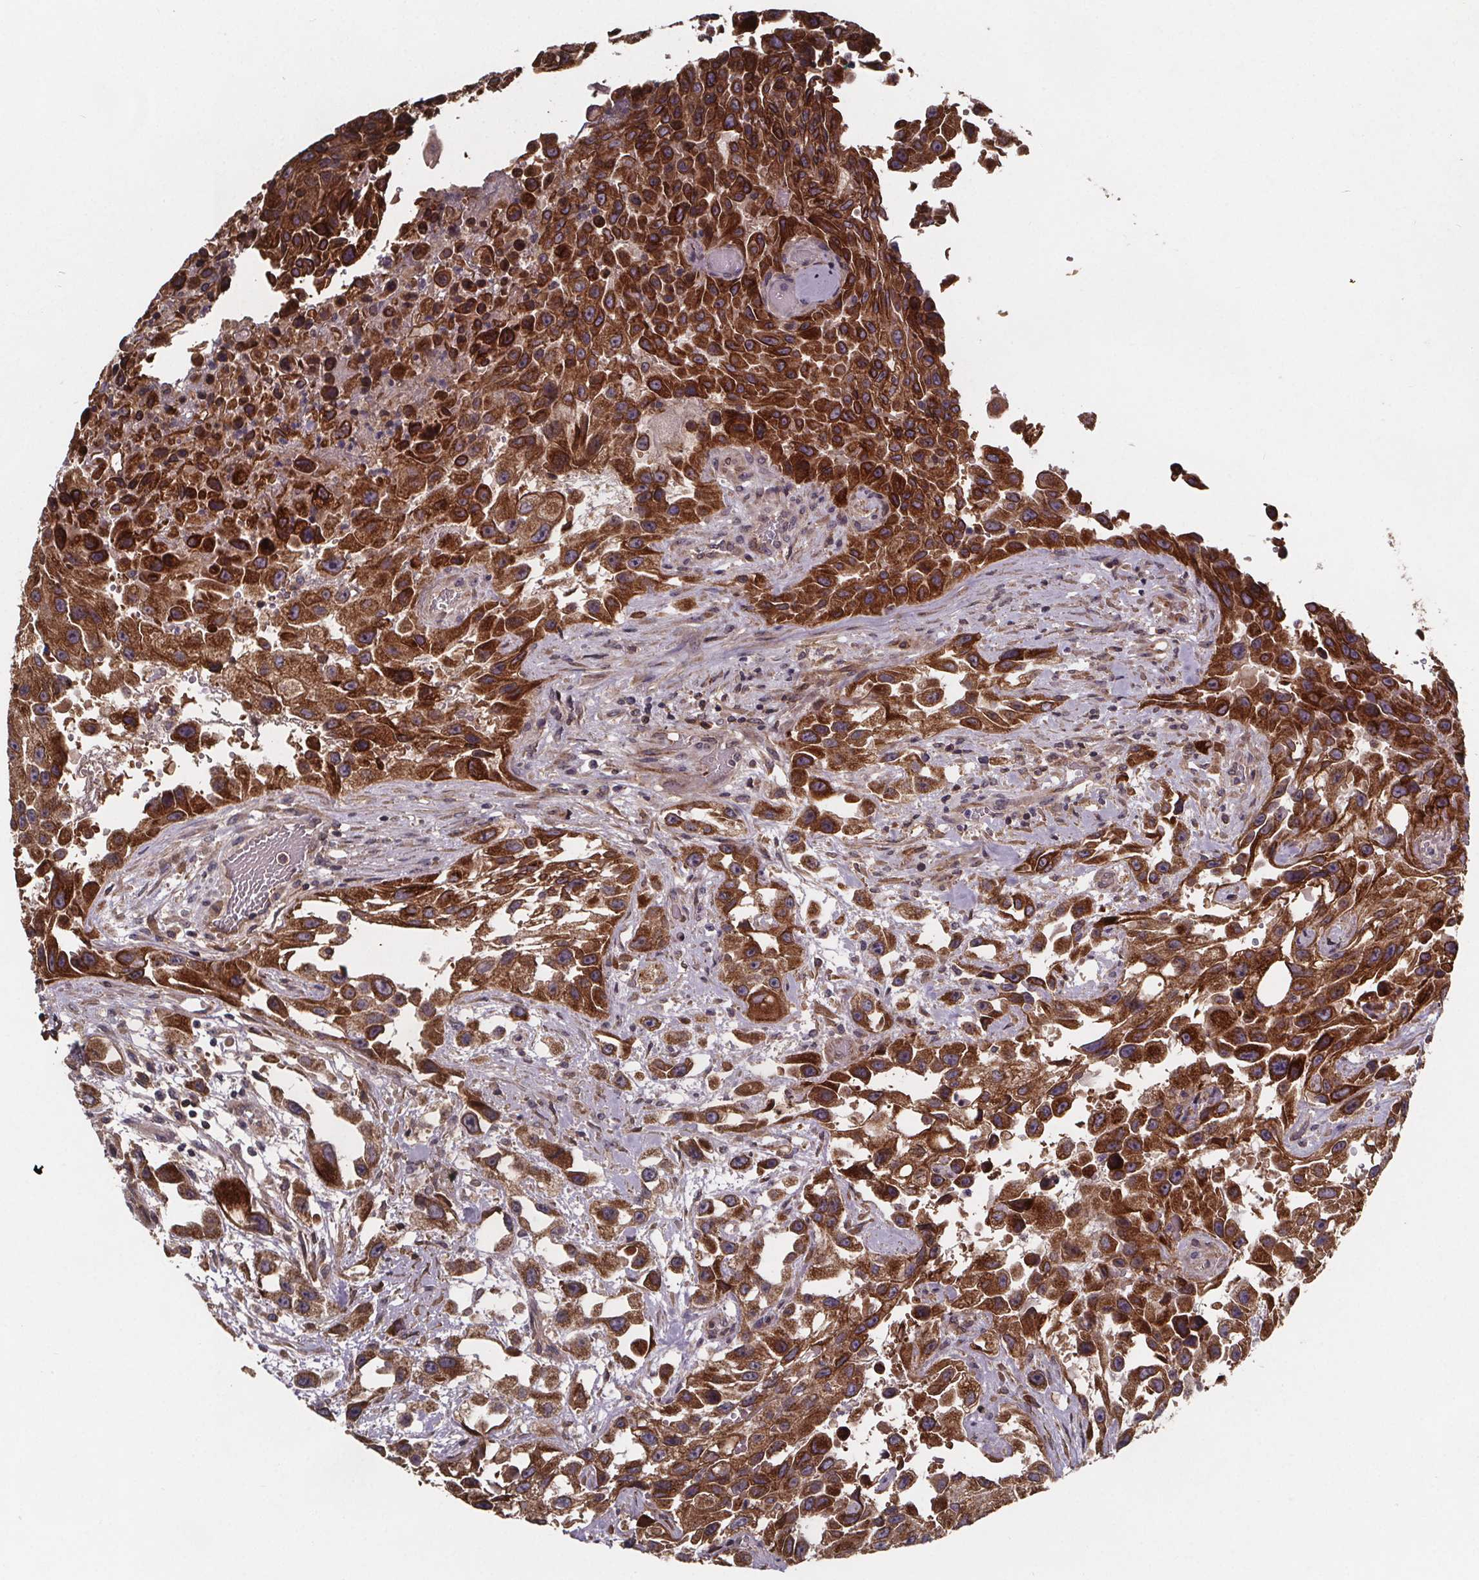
{"staining": {"intensity": "strong", "quantity": ">75%", "location": "cytoplasmic/membranous"}, "tissue": "urothelial cancer", "cell_type": "Tumor cells", "image_type": "cancer", "snomed": [{"axis": "morphology", "description": "Urothelial carcinoma, High grade"}, {"axis": "topography", "description": "Urinary bladder"}], "caption": "This is a micrograph of IHC staining of urothelial cancer, which shows strong staining in the cytoplasmic/membranous of tumor cells.", "gene": "FASTKD3", "patient": {"sex": "male", "age": 79}}